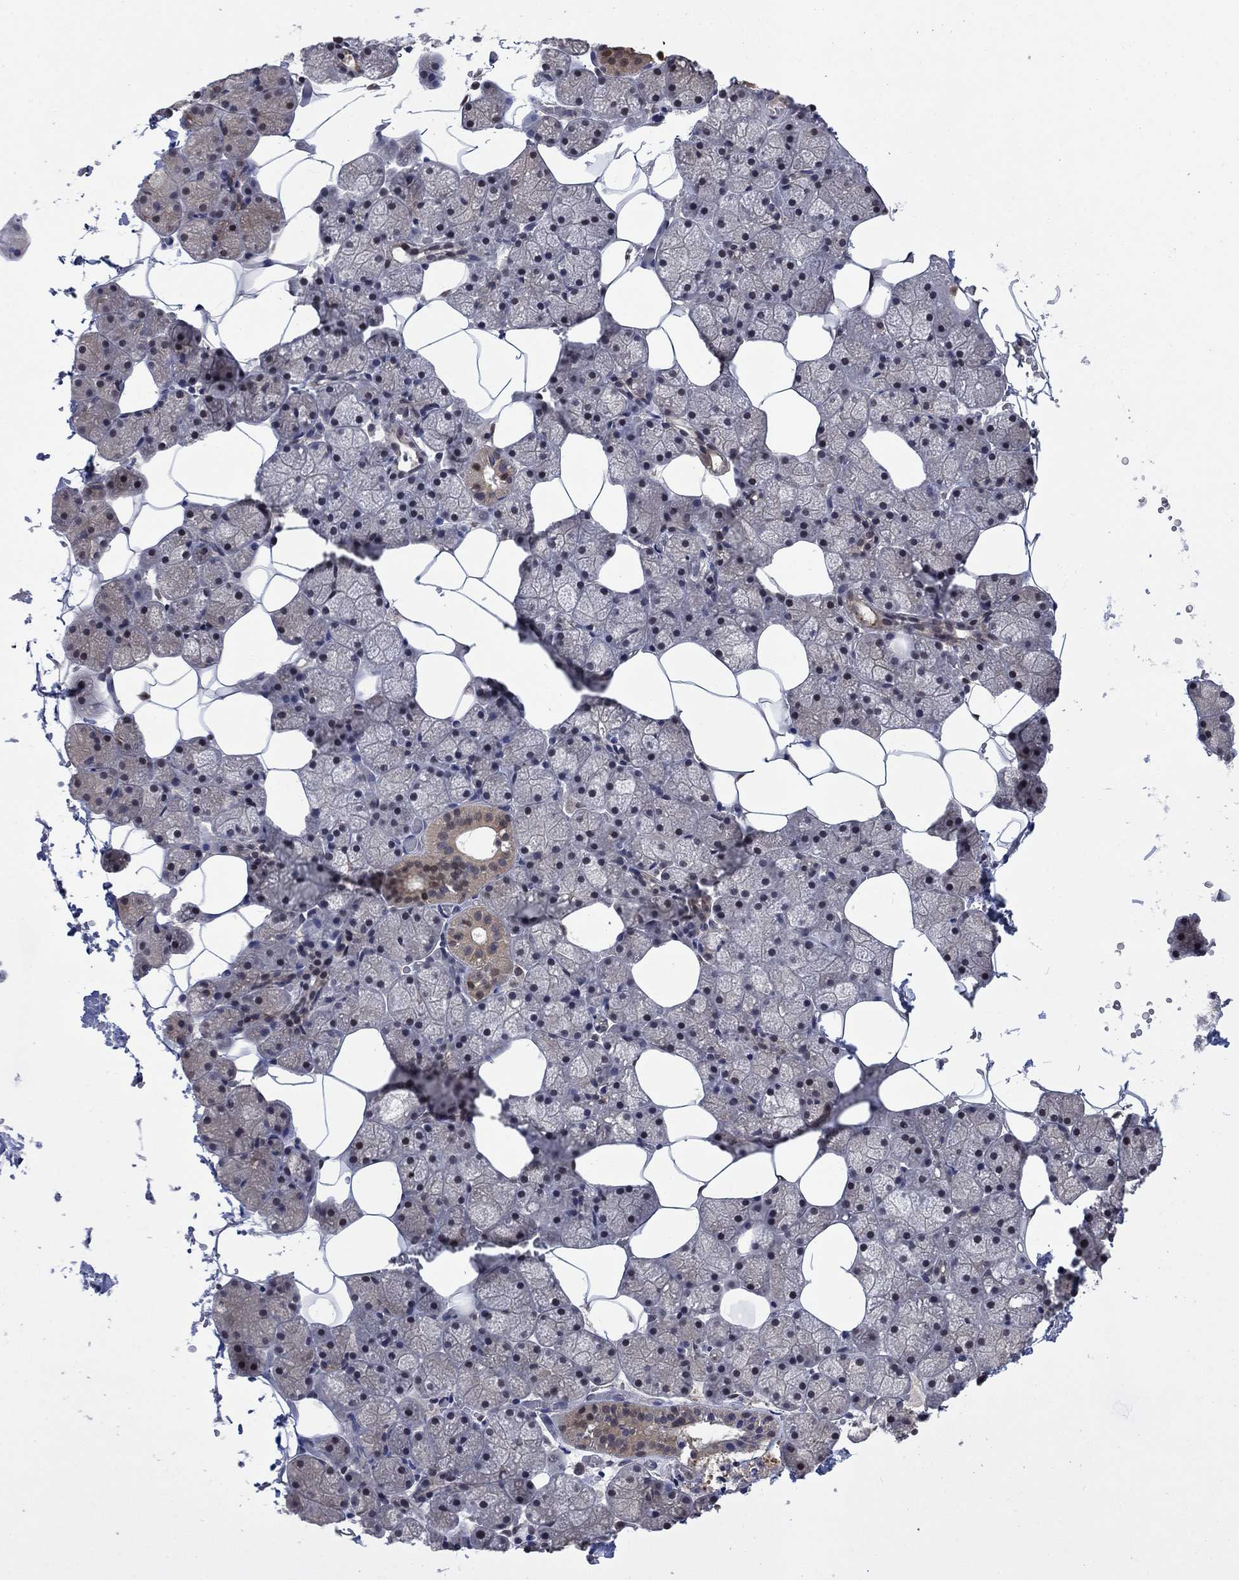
{"staining": {"intensity": "moderate", "quantity": "25%-75%", "location": "cytoplasmic/membranous"}, "tissue": "salivary gland", "cell_type": "Glandular cells", "image_type": "normal", "snomed": [{"axis": "morphology", "description": "Normal tissue, NOS"}, {"axis": "topography", "description": "Salivary gland"}], "caption": "Glandular cells show medium levels of moderate cytoplasmic/membranous staining in about 25%-75% of cells in normal human salivary gland. Using DAB (3,3'-diaminobenzidine) (brown) and hematoxylin (blue) stains, captured at high magnification using brightfield microscopy.", "gene": "IAH1", "patient": {"sex": "male", "age": 38}}